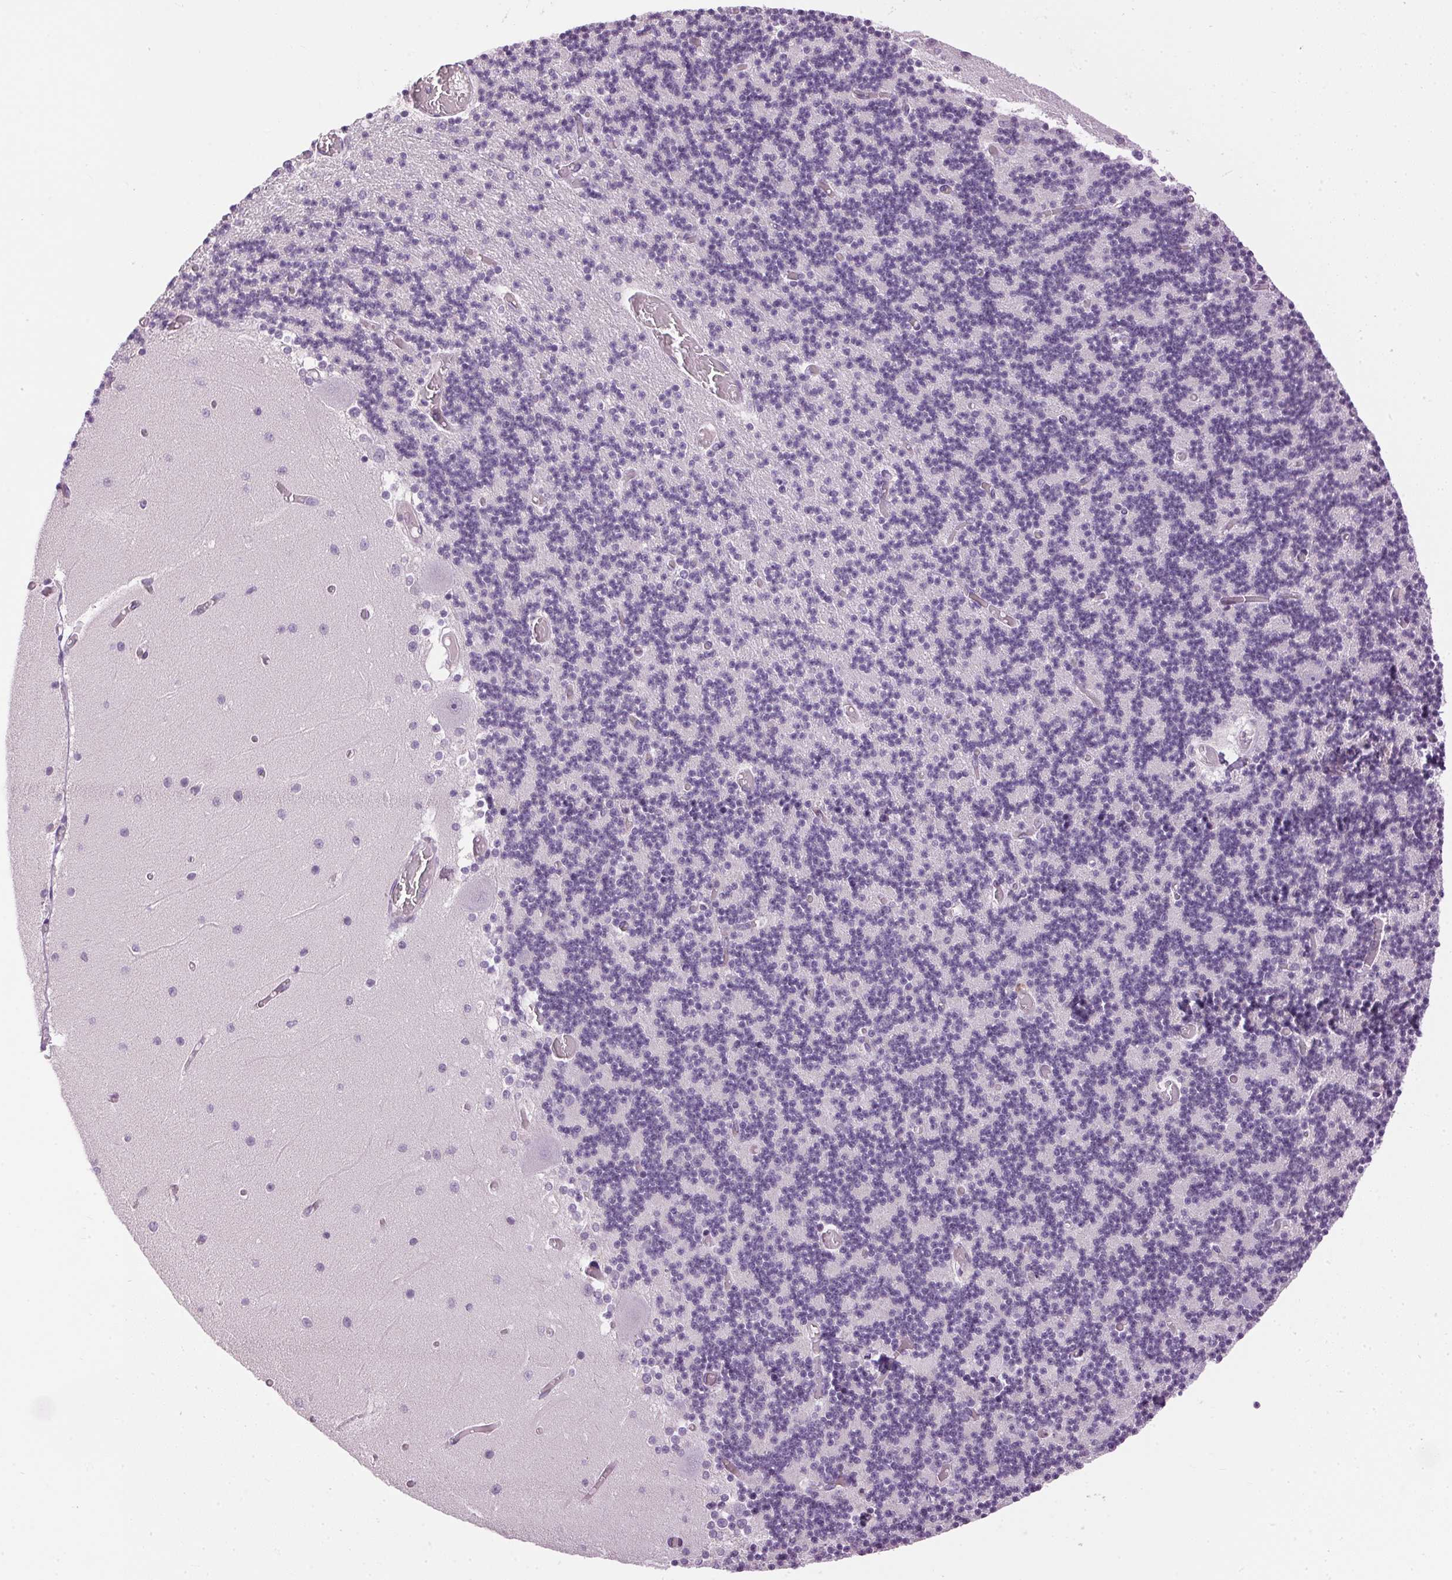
{"staining": {"intensity": "negative", "quantity": "none", "location": "none"}, "tissue": "cerebellum", "cell_type": "Cells in granular layer", "image_type": "normal", "snomed": [{"axis": "morphology", "description": "Normal tissue, NOS"}, {"axis": "topography", "description": "Cerebellum"}], "caption": "Photomicrograph shows no protein expression in cells in granular layer of normal cerebellum.", "gene": "GOLPH3", "patient": {"sex": "female", "age": 28}}